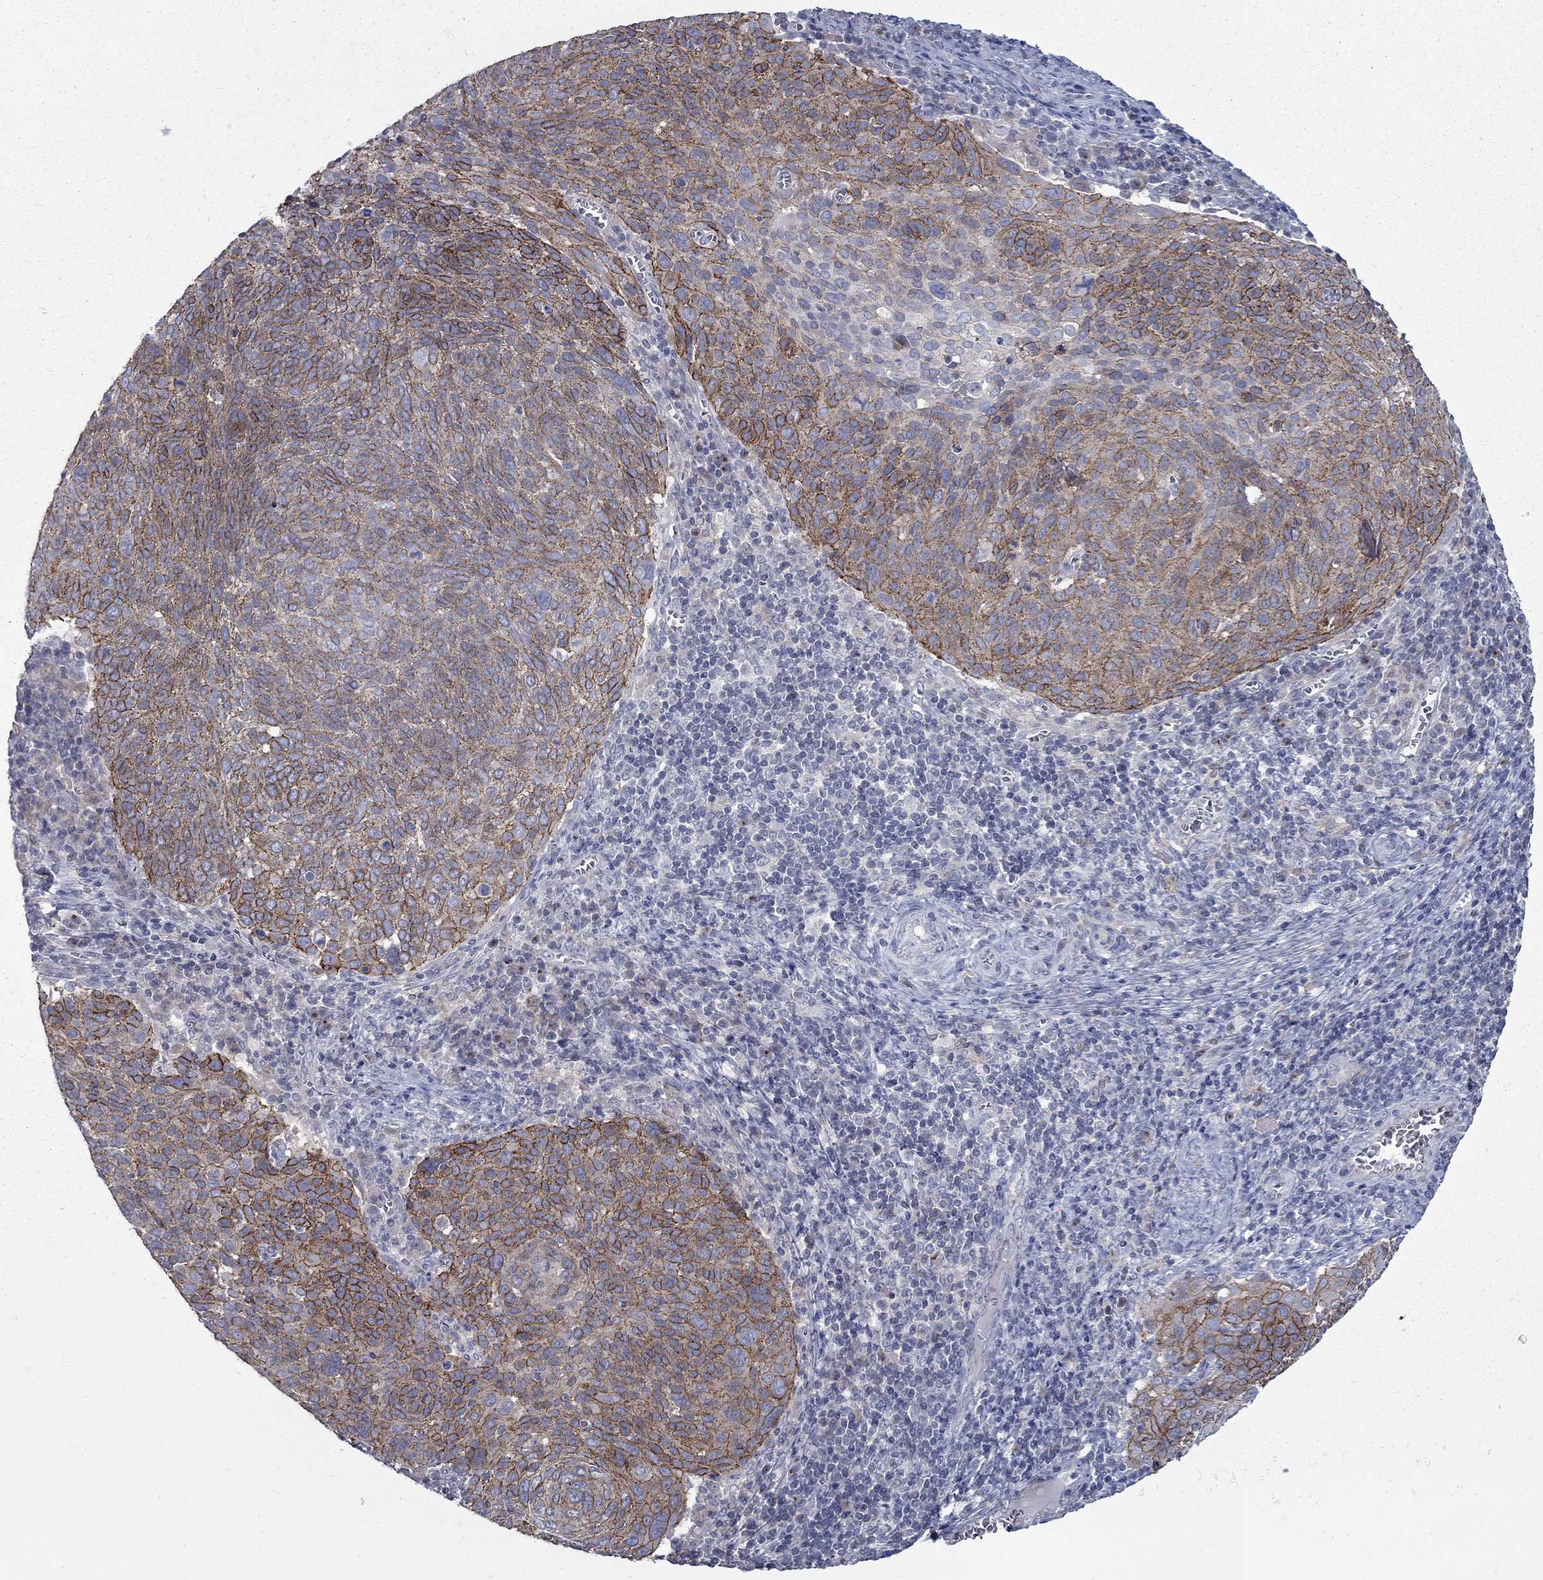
{"staining": {"intensity": "strong", "quantity": ">75%", "location": "cytoplasmic/membranous"}, "tissue": "cervical cancer", "cell_type": "Tumor cells", "image_type": "cancer", "snomed": [{"axis": "morphology", "description": "Squamous cell carcinoma, NOS"}, {"axis": "topography", "description": "Cervix"}], "caption": "Immunohistochemical staining of human cervical cancer exhibits high levels of strong cytoplasmic/membranous positivity in approximately >75% of tumor cells.", "gene": "KIAA0319L", "patient": {"sex": "female", "age": 39}}